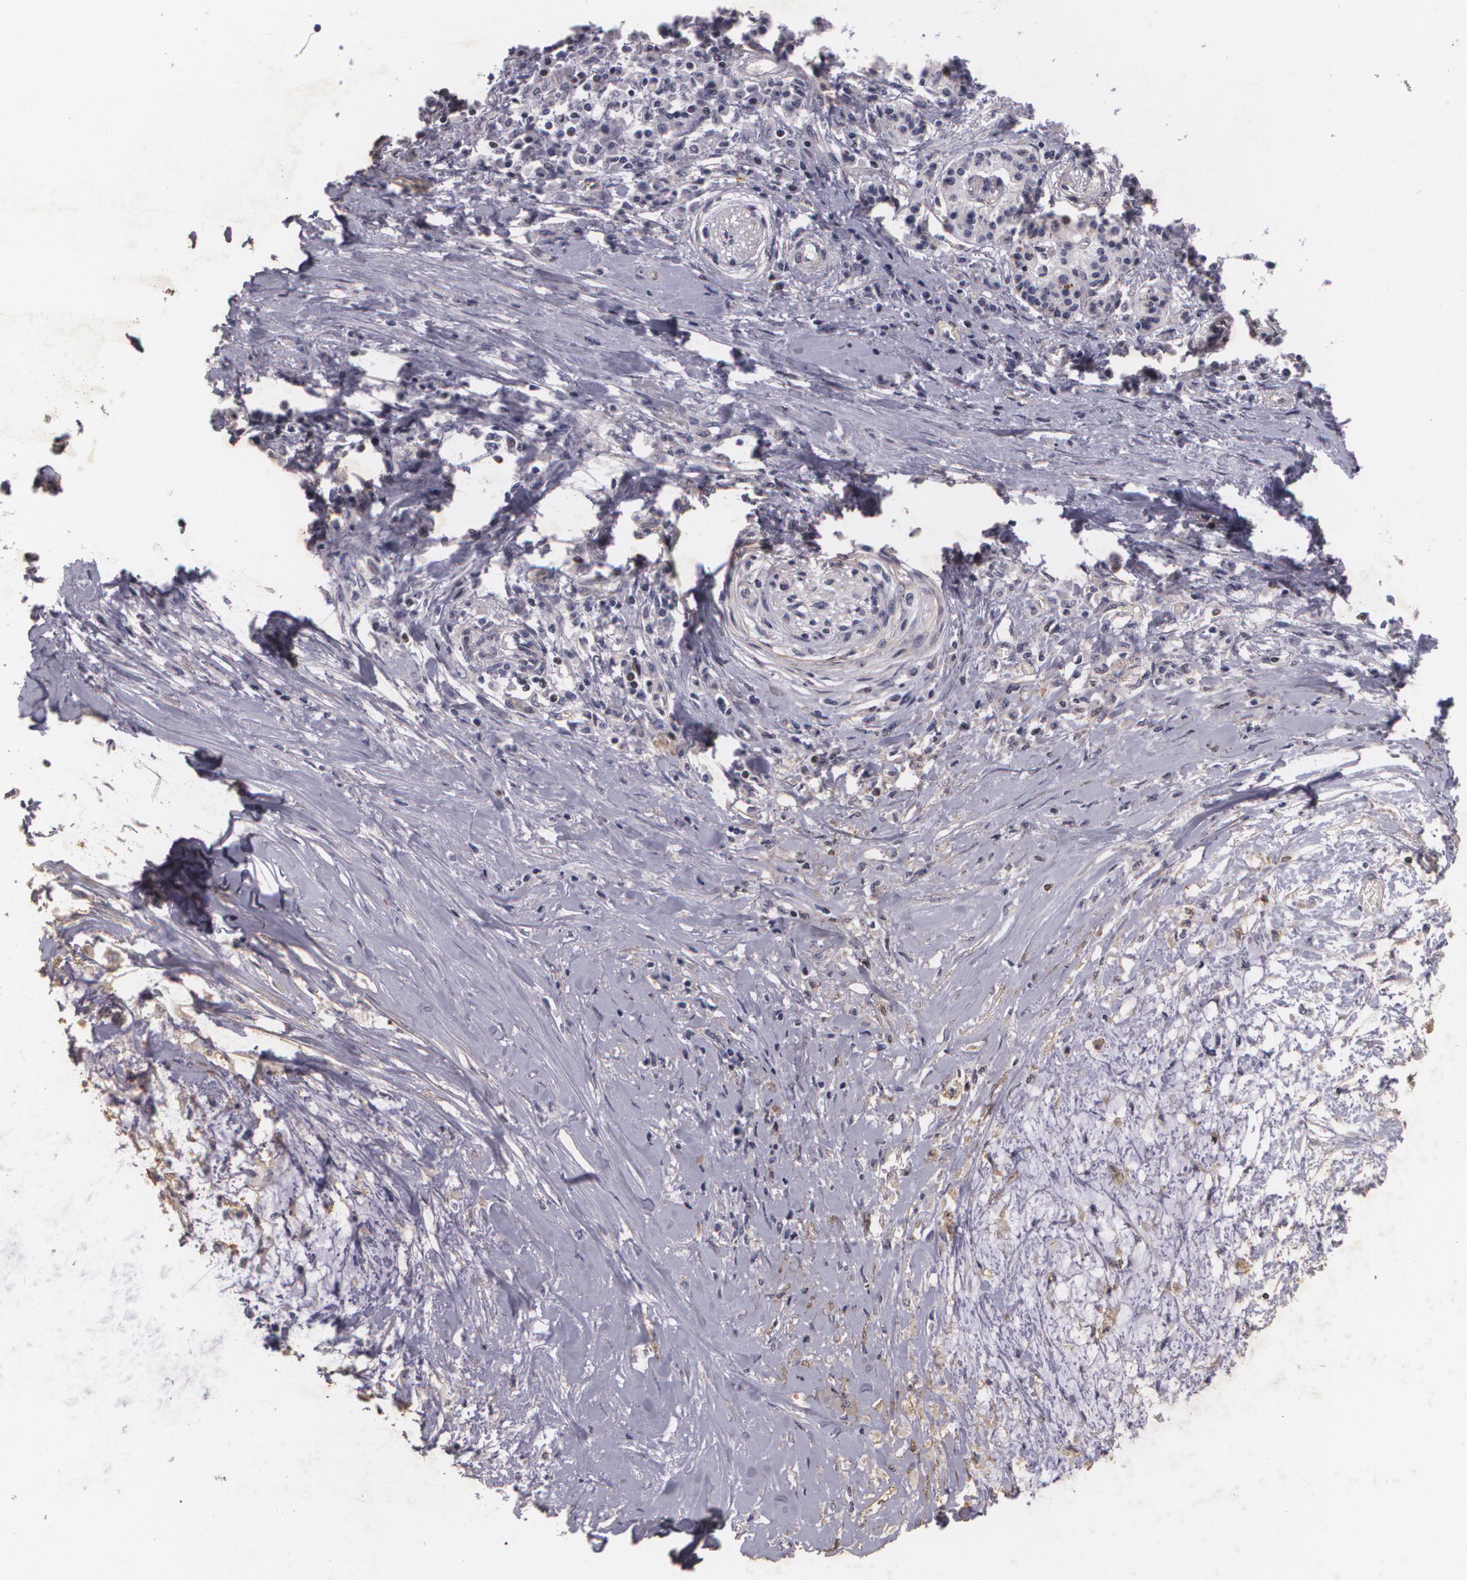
{"staining": {"intensity": "weak", "quantity": ">75%", "location": "cytoplasmic/membranous"}, "tissue": "pancreatic cancer", "cell_type": "Tumor cells", "image_type": "cancer", "snomed": [{"axis": "morphology", "description": "Adenocarcinoma, NOS"}, {"axis": "topography", "description": "Pancreas"}], "caption": "An immunohistochemistry (IHC) histopathology image of tumor tissue is shown. Protein staining in brown highlights weak cytoplasmic/membranous positivity in pancreatic adenocarcinoma within tumor cells. The staining was performed using DAB (3,3'-diaminobenzidine) to visualize the protein expression in brown, while the nuclei were stained in blue with hematoxylin (Magnification: 20x).", "gene": "KCNA4", "patient": {"sex": "female", "age": 64}}